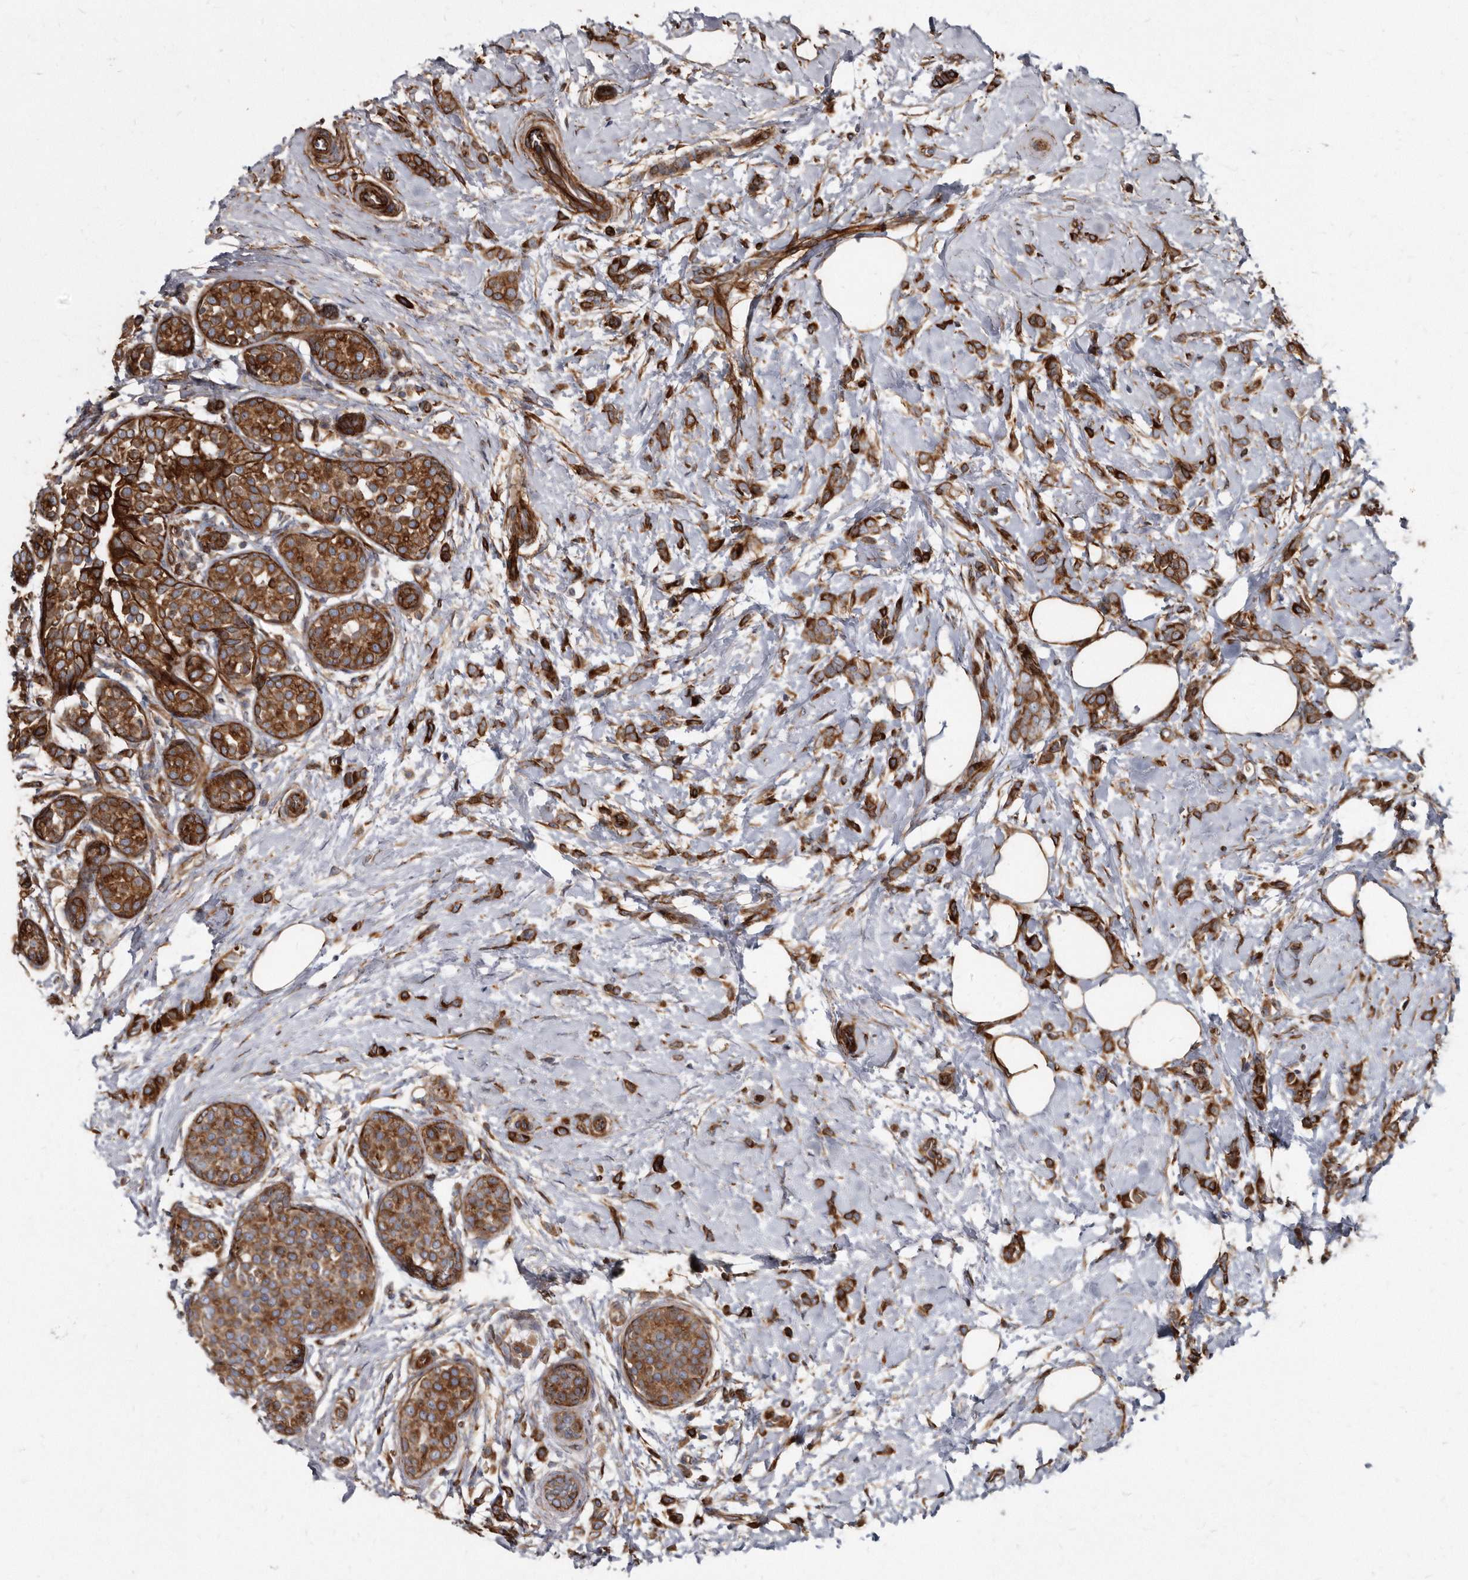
{"staining": {"intensity": "strong", "quantity": ">75%", "location": "cytoplasmic/membranous"}, "tissue": "breast cancer", "cell_type": "Tumor cells", "image_type": "cancer", "snomed": [{"axis": "morphology", "description": "Lobular carcinoma, in situ"}, {"axis": "morphology", "description": "Lobular carcinoma"}, {"axis": "topography", "description": "Breast"}], "caption": "This is a photomicrograph of immunohistochemistry staining of breast cancer (lobular carcinoma in situ), which shows strong positivity in the cytoplasmic/membranous of tumor cells.", "gene": "KCTD20", "patient": {"sex": "female", "age": 41}}